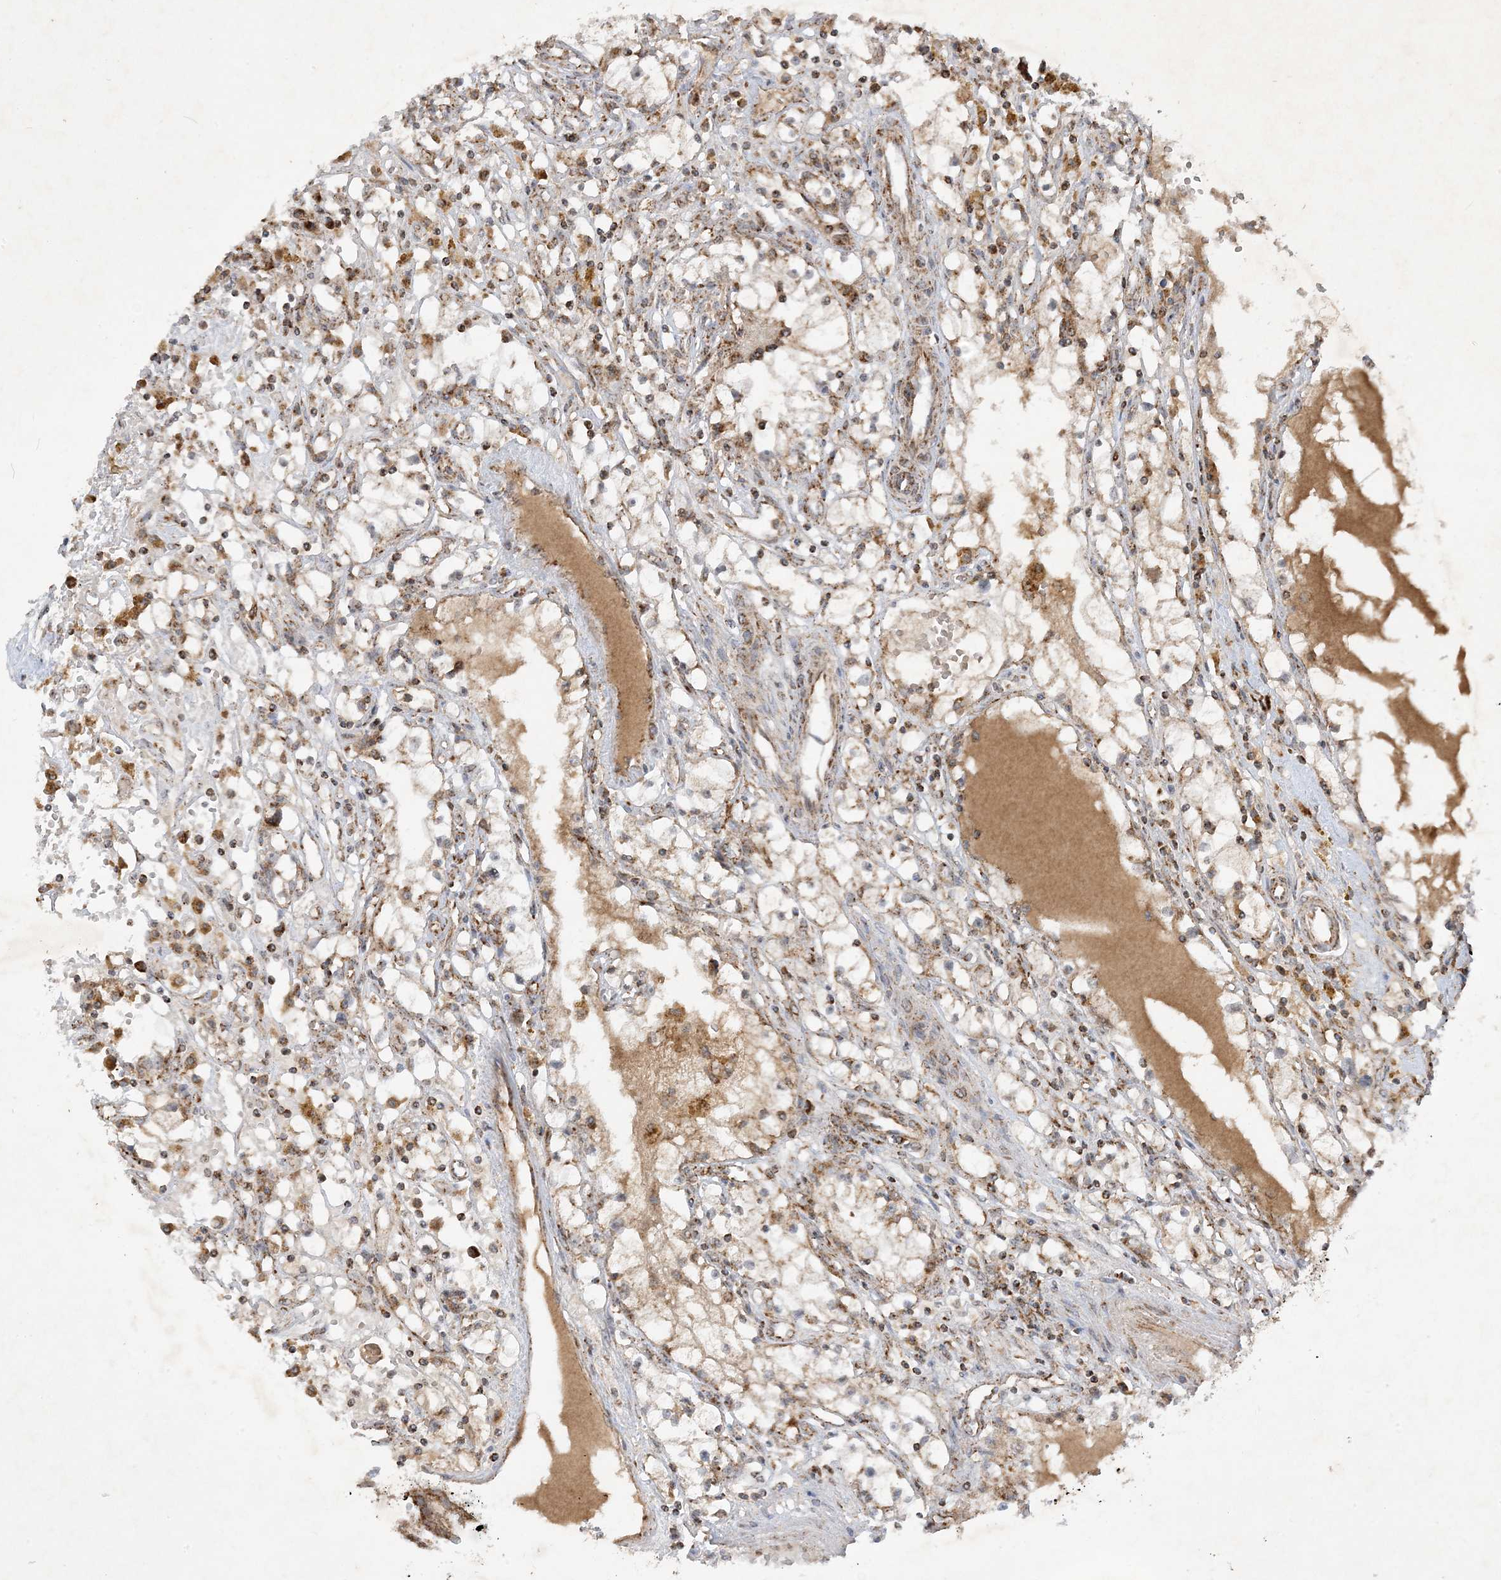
{"staining": {"intensity": "moderate", "quantity": ">75%", "location": "cytoplasmic/membranous"}, "tissue": "renal cancer", "cell_type": "Tumor cells", "image_type": "cancer", "snomed": [{"axis": "morphology", "description": "Adenocarcinoma, NOS"}, {"axis": "topography", "description": "Kidney"}], "caption": "Immunohistochemical staining of renal cancer (adenocarcinoma) exhibits medium levels of moderate cytoplasmic/membranous expression in approximately >75% of tumor cells.", "gene": "NDUFAF3", "patient": {"sex": "male", "age": 56}}